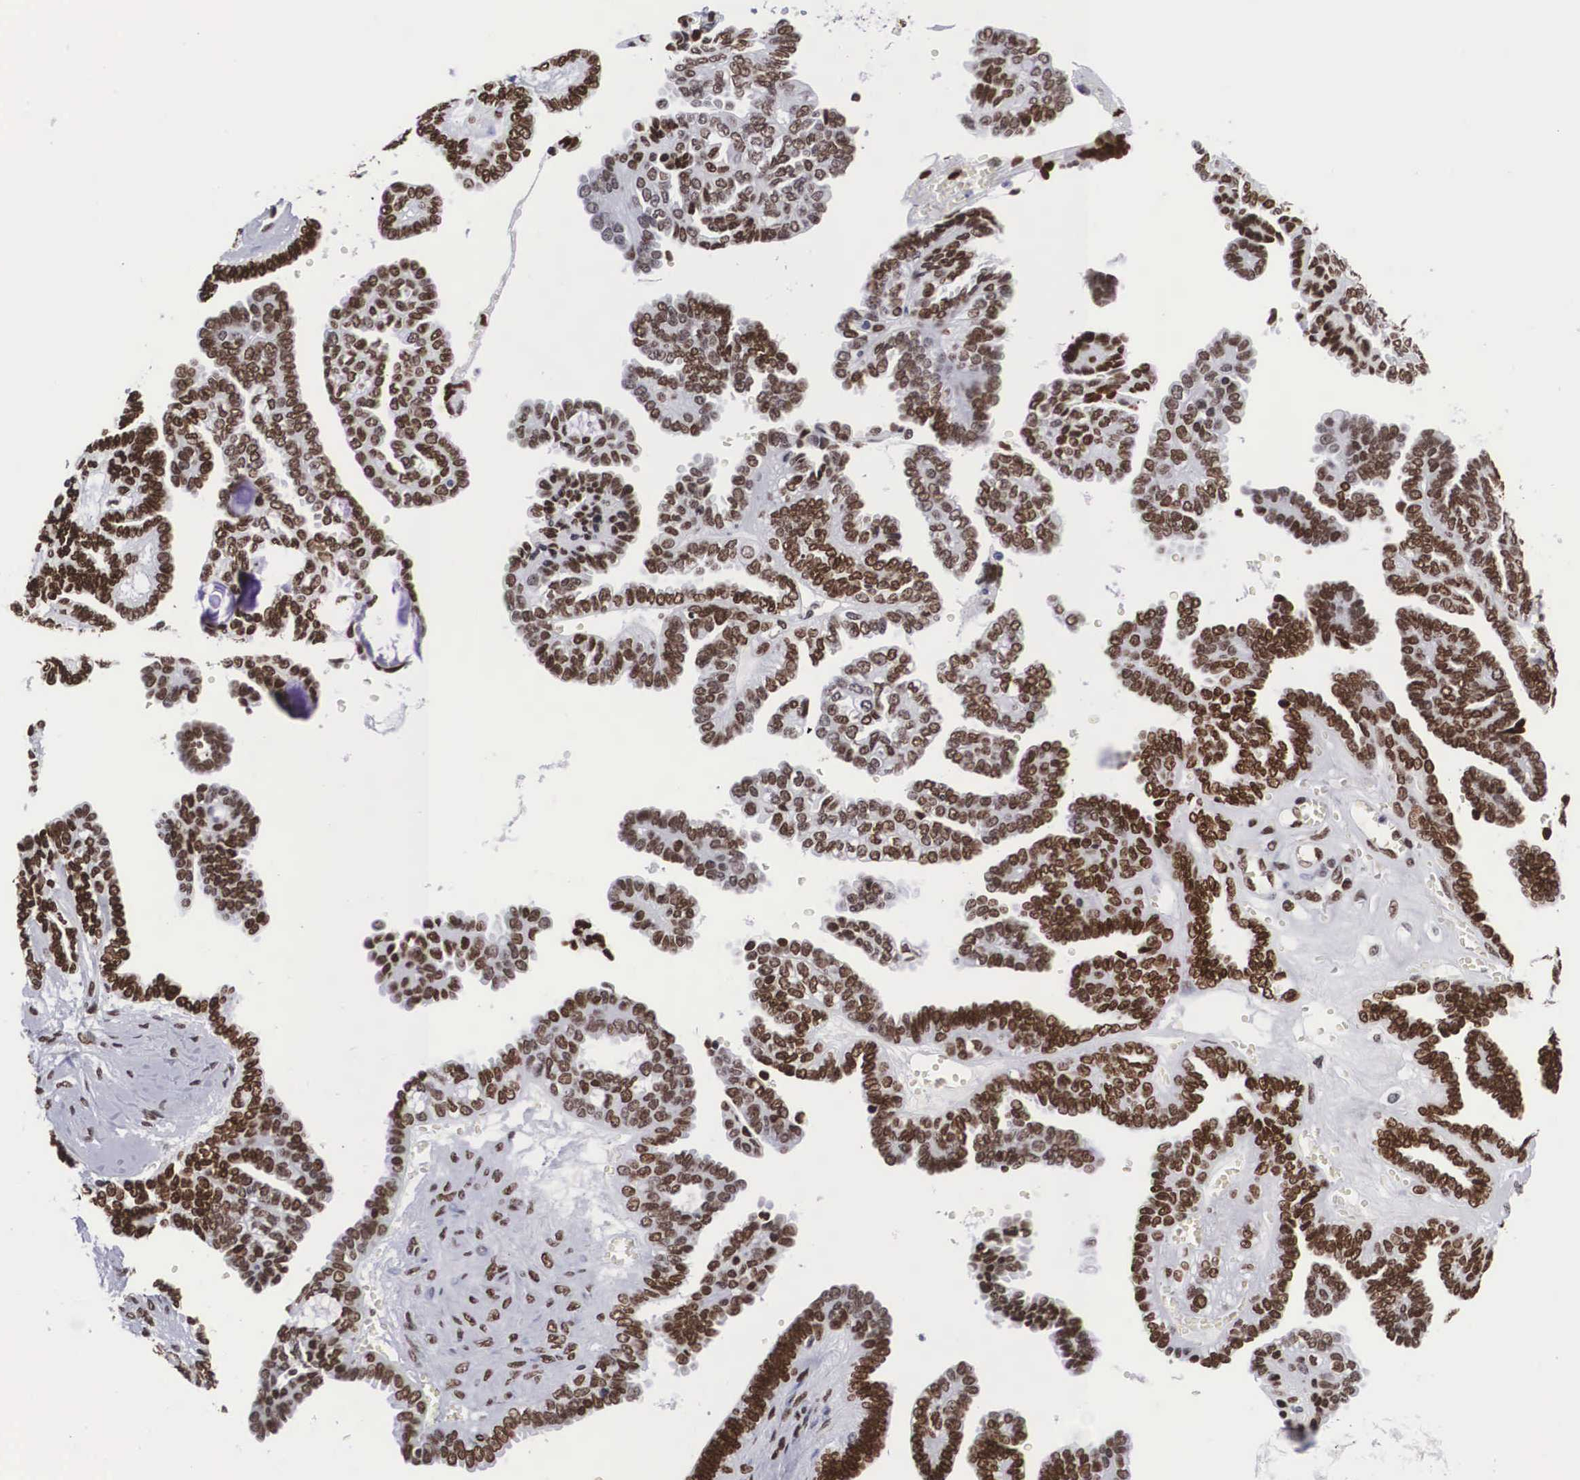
{"staining": {"intensity": "strong", "quantity": ">75%", "location": "nuclear"}, "tissue": "ovarian cancer", "cell_type": "Tumor cells", "image_type": "cancer", "snomed": [{"axis": "morphology", "description": "Cystadenocarcinoma, serous, NOS"}, {"axis": "topography", "description": "Ovary"}], "caption": "Tumor cells show strong nuclear staining in approximately >75% of cells in ovarian cancer.", "gene": "MECP2", "patient": {"sex": "female", "age": 71}}